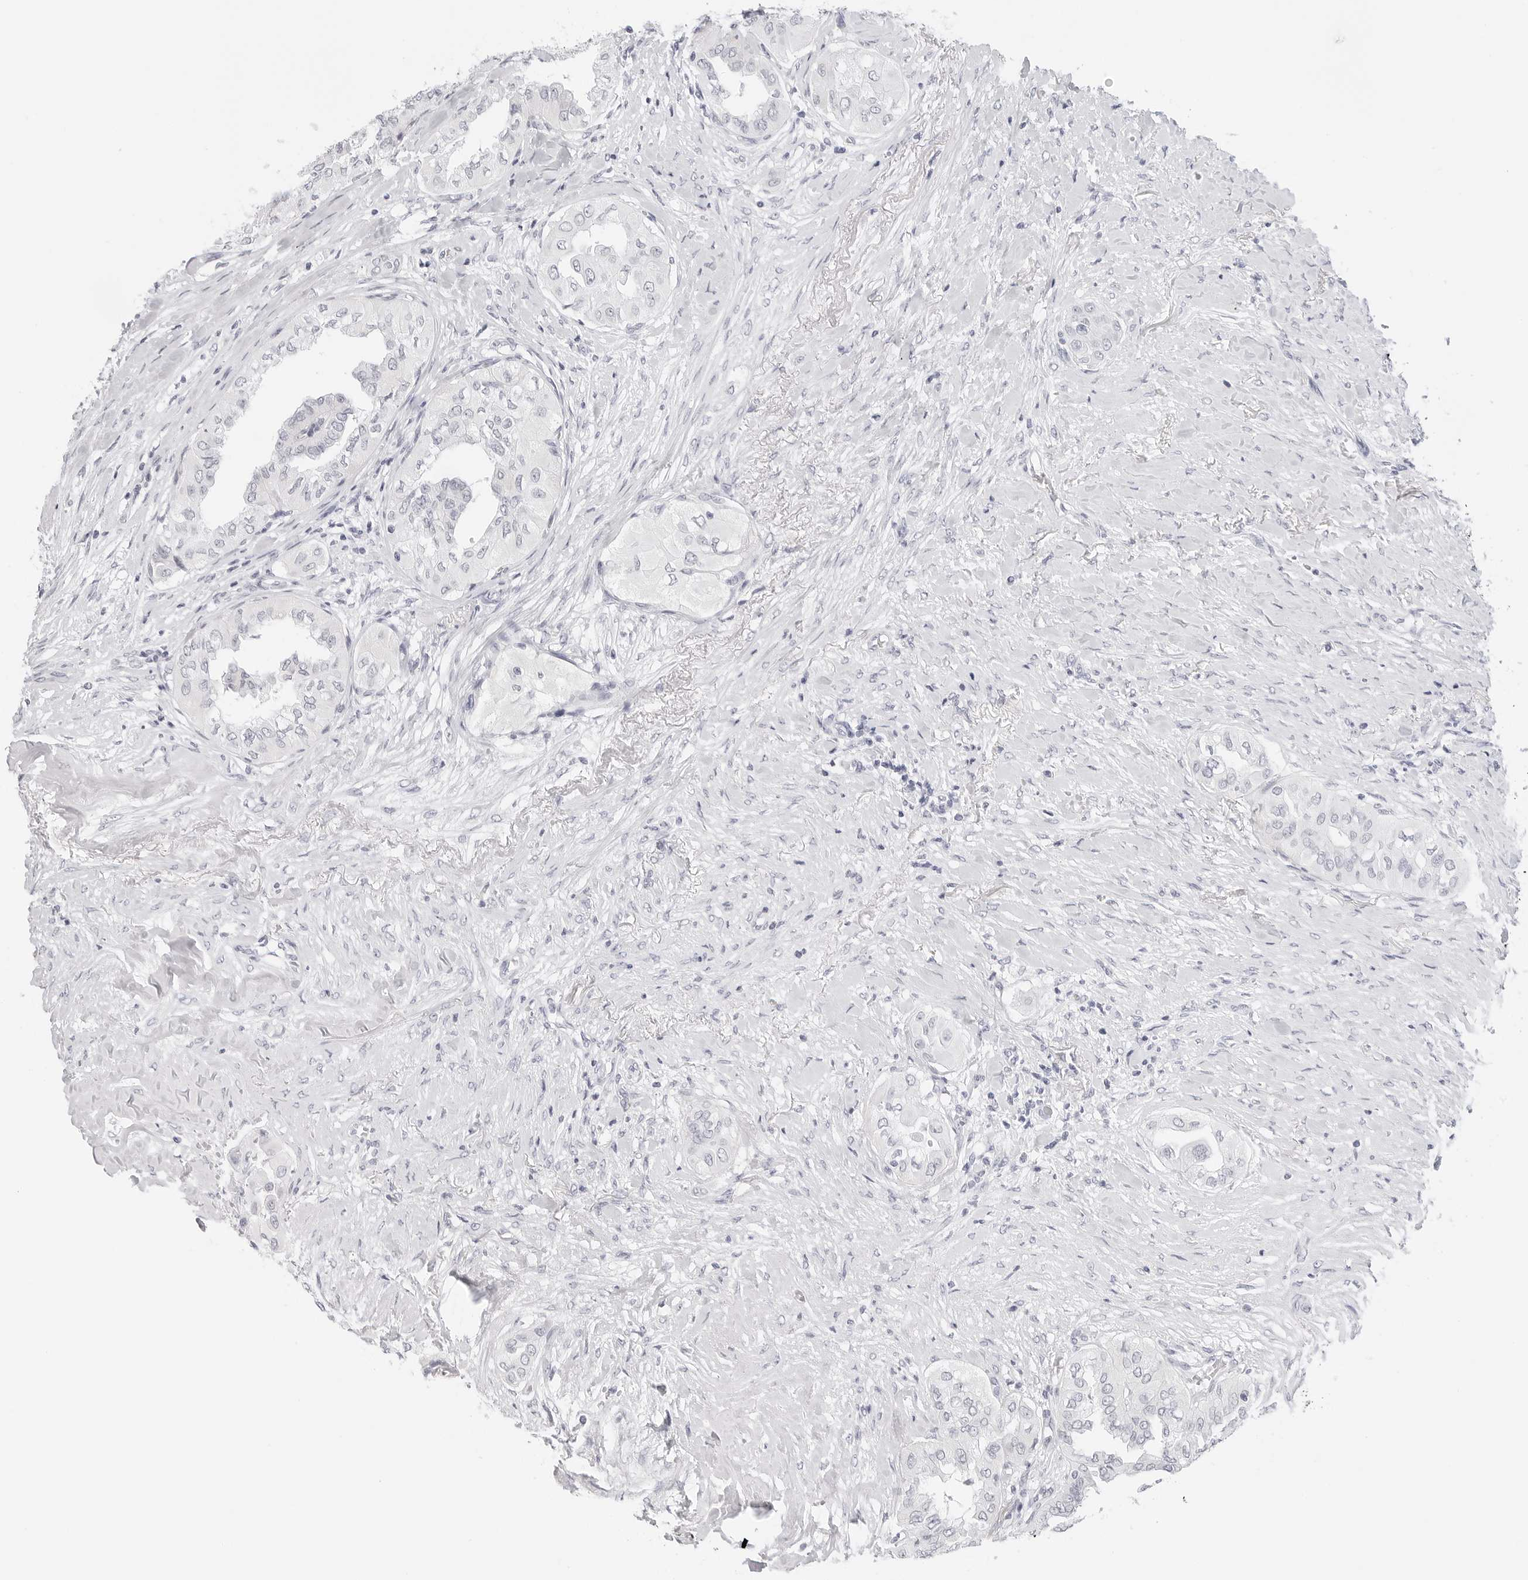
{"staining": {"intensity": "negative", "quantity": "none", "location": "none"}, "tissue": "thyroid cancer", "cell_type": "Tumor cells", "image_type": "cancer", "snomed": [{"axis": "morphology", "description": "Papillary adenocarcinoma, NOS"}, {"axis": "topography", "description": "Thyroid gland"}], "caption": "An IHC micrograph of thyroid cancer (papillary adenocarcinoma) is shown. There is no staining in tumor cells of thyroid cancer (papillary adenocarcinoma).", "gene": "HMGCS2", "patient": {"sex": "female", "age": 59}}